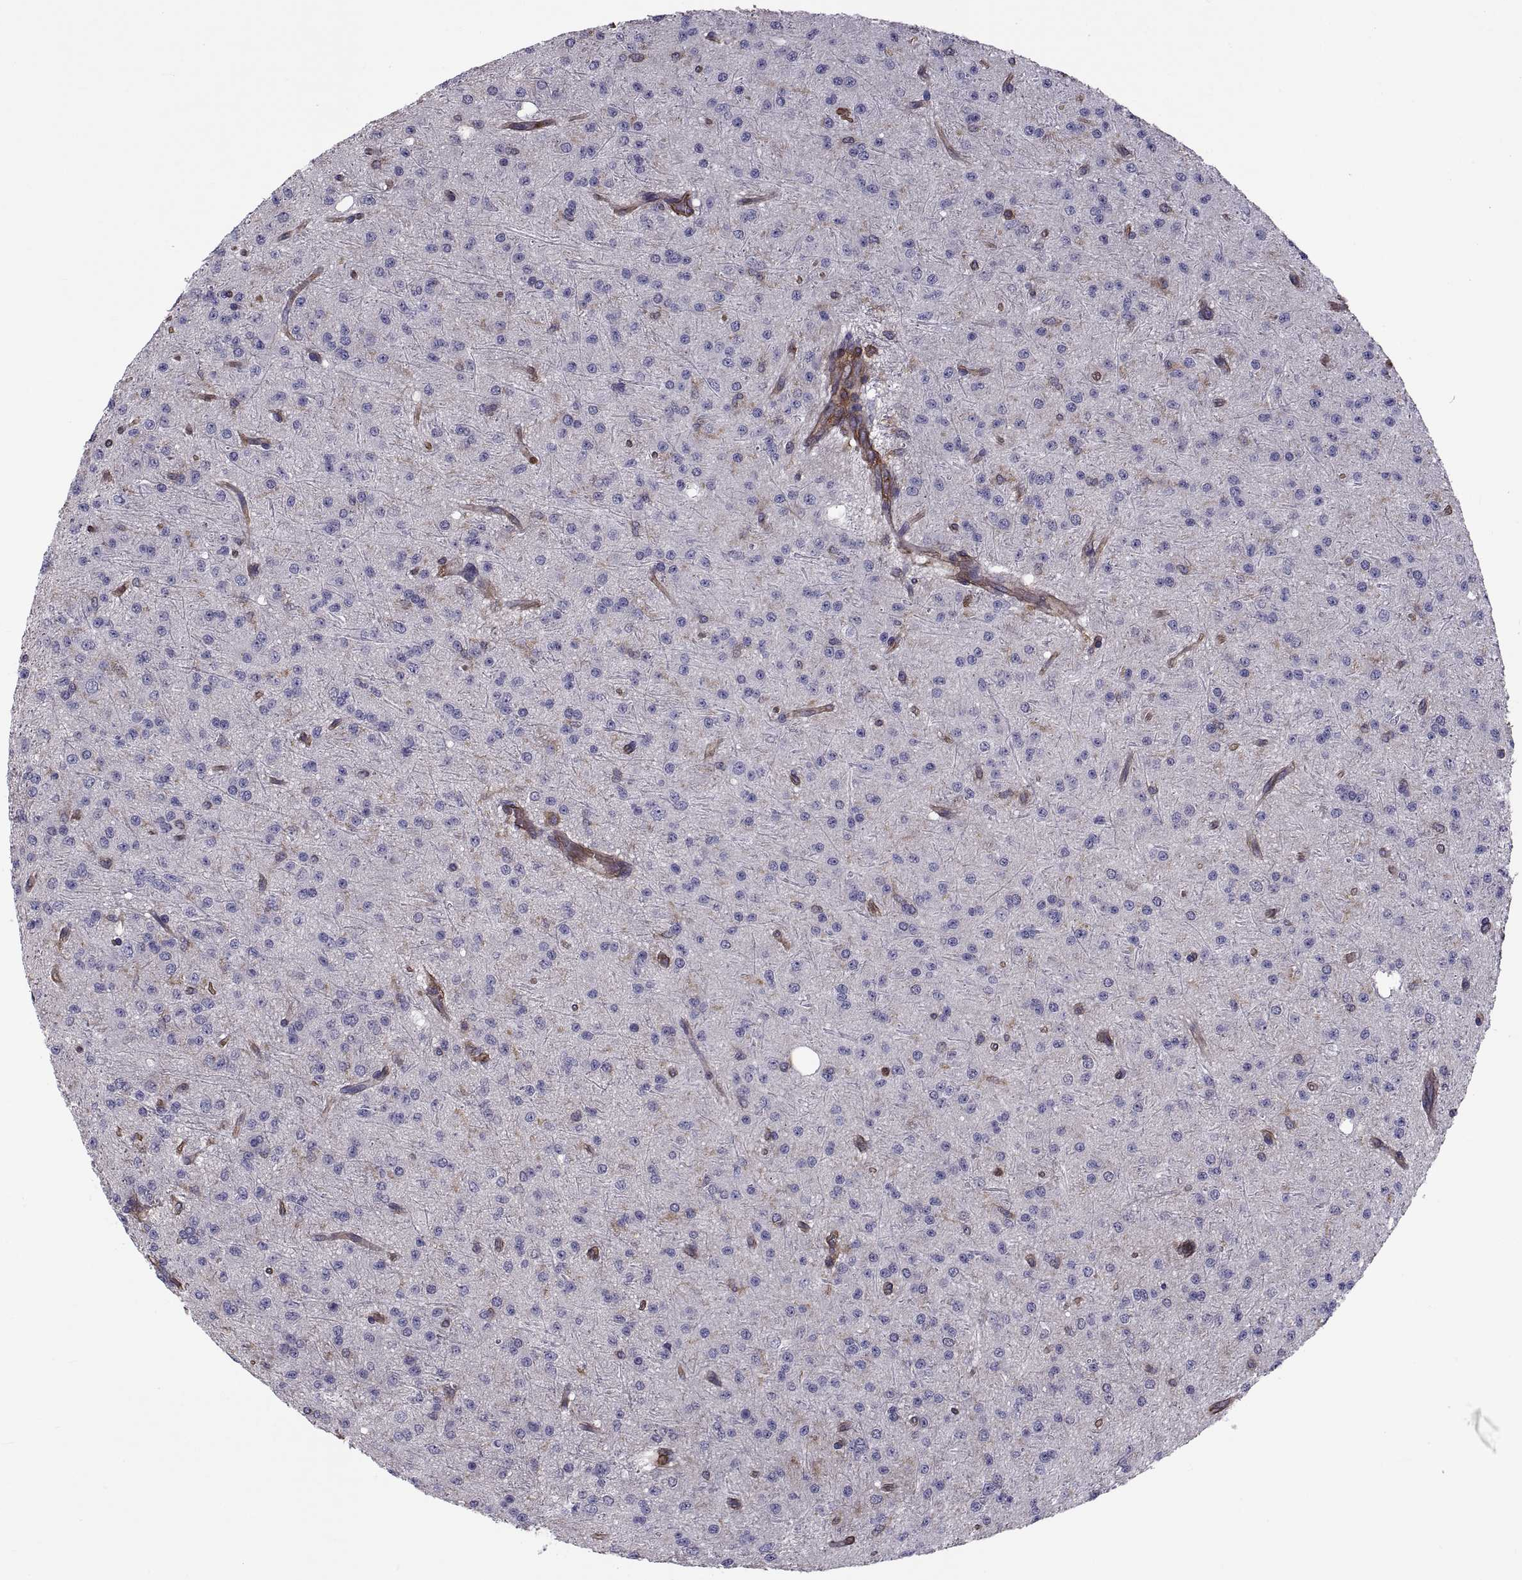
{"staining": {"intensity": "negative", "quantity": "none", "location": "none"}, "tissue": "glioma", "cell_type": "Tumor cells", "image_type": "cancer", "snomed": [{"axis": "morphology", "description": "Glioma, malignant, Low grade"}, {"axis": "topography", "description": "Brain"}], "caption": "Tumor cells show no significant positivity in glioma.", "gene": "MYH9", "patient": {"sex": "male", "age": 27}}